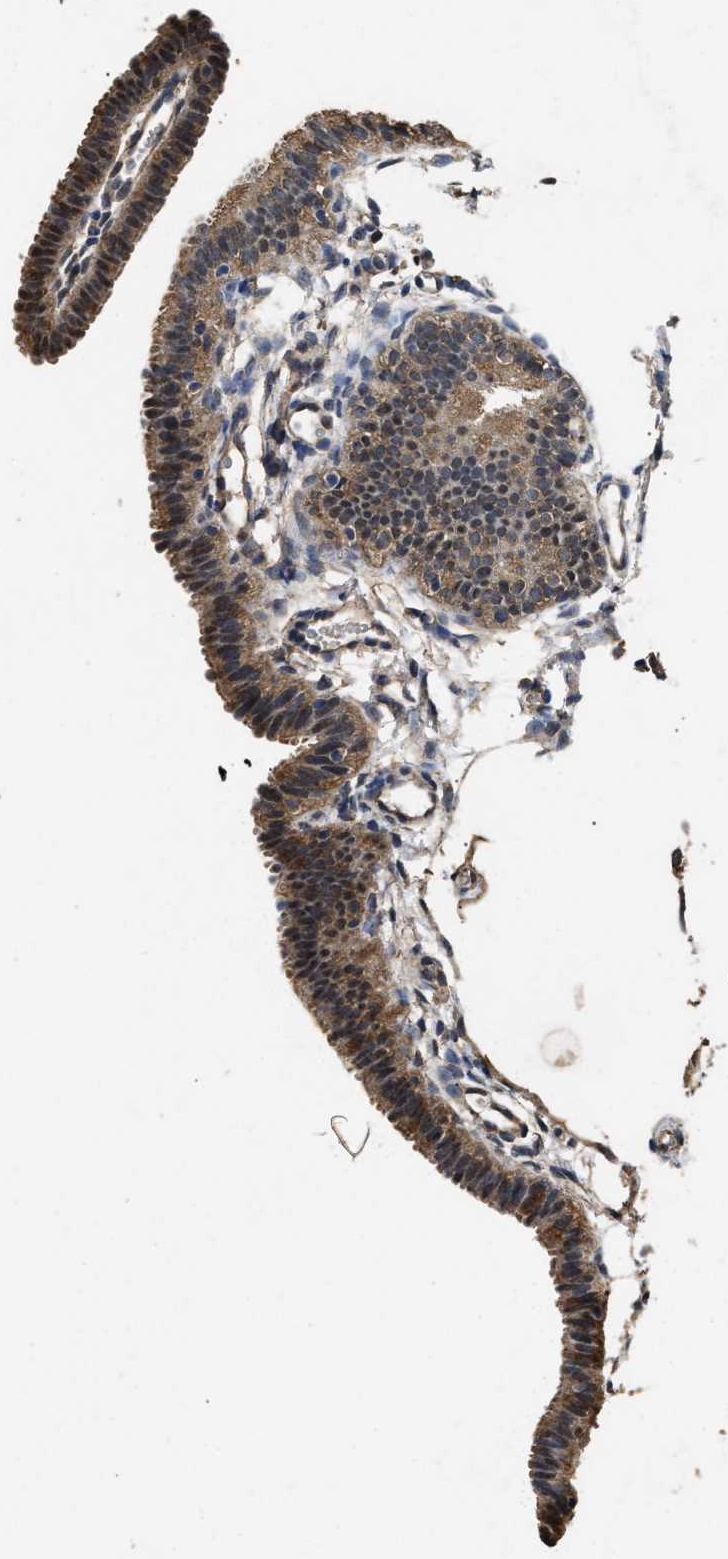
{"staining": {"intensity": "moderate", "quantity": ">75%", "location": "cytoplasmic/membranous,nuclear"}, "tissue": "fallopian tube", "cell_type": "Glandular cells", "image_type": "normal", "snomed": [{"axis": "morphology", "description": "Normal tissue, NOS"}, {"axis": "topography", "description": "Fallopian tube"}, {"axis": "topography", "description": "Placenta"}], "caption": "High-magnification brightfield microscopy of unremarkable fallopian tube stained with DAB (brown) and counterstained with hematoxylin (blue). glandular cells exhibit moderate cytoplasmic/membranous,nuclear expression is appreciated in approximately>75% of cells.", "gene": "YWHAE", "patient": {"sex": "female", "age": 34}}